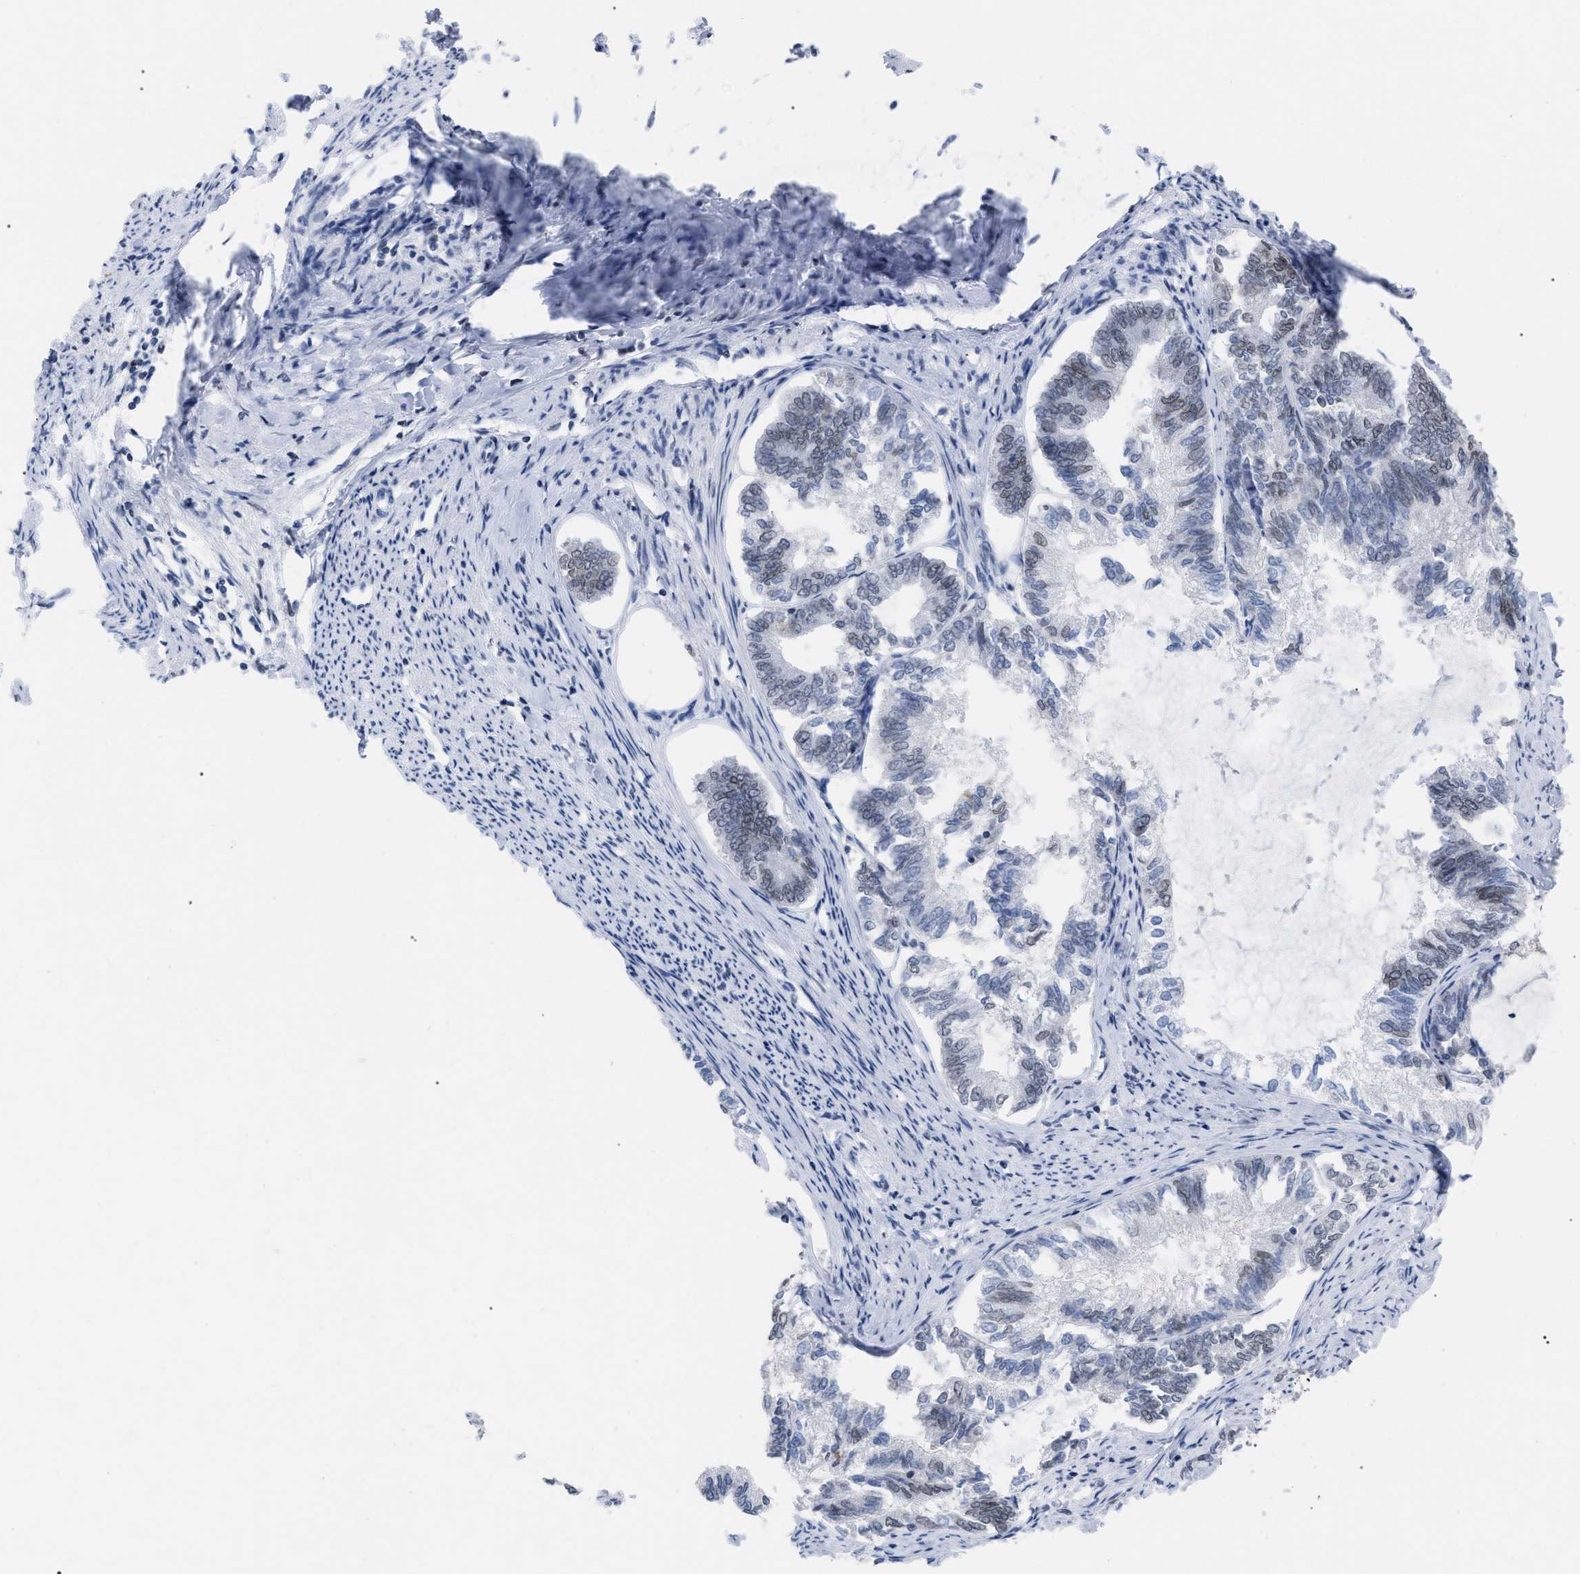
{"staining": {"intensity": "weak", "quantity": "<25%", "location": "cytoplasmic/membranous,nuclear"}, "tissue": "endometrial cancer", "cell_type": "Tumor cells", "image_type": "cancer", "snomed": [{"axis": "morphology", "description": "Adenocarcinoma, NOS"}, {"axis": "topography", "description": "Endometrium"}], "caption": "A micrograph of endometrial adenocarcinoma stained for a protein demonstrates no brown staining in tumor cells.", "gene": "TPR", "patient": {"sex": "female", "age": 86}}